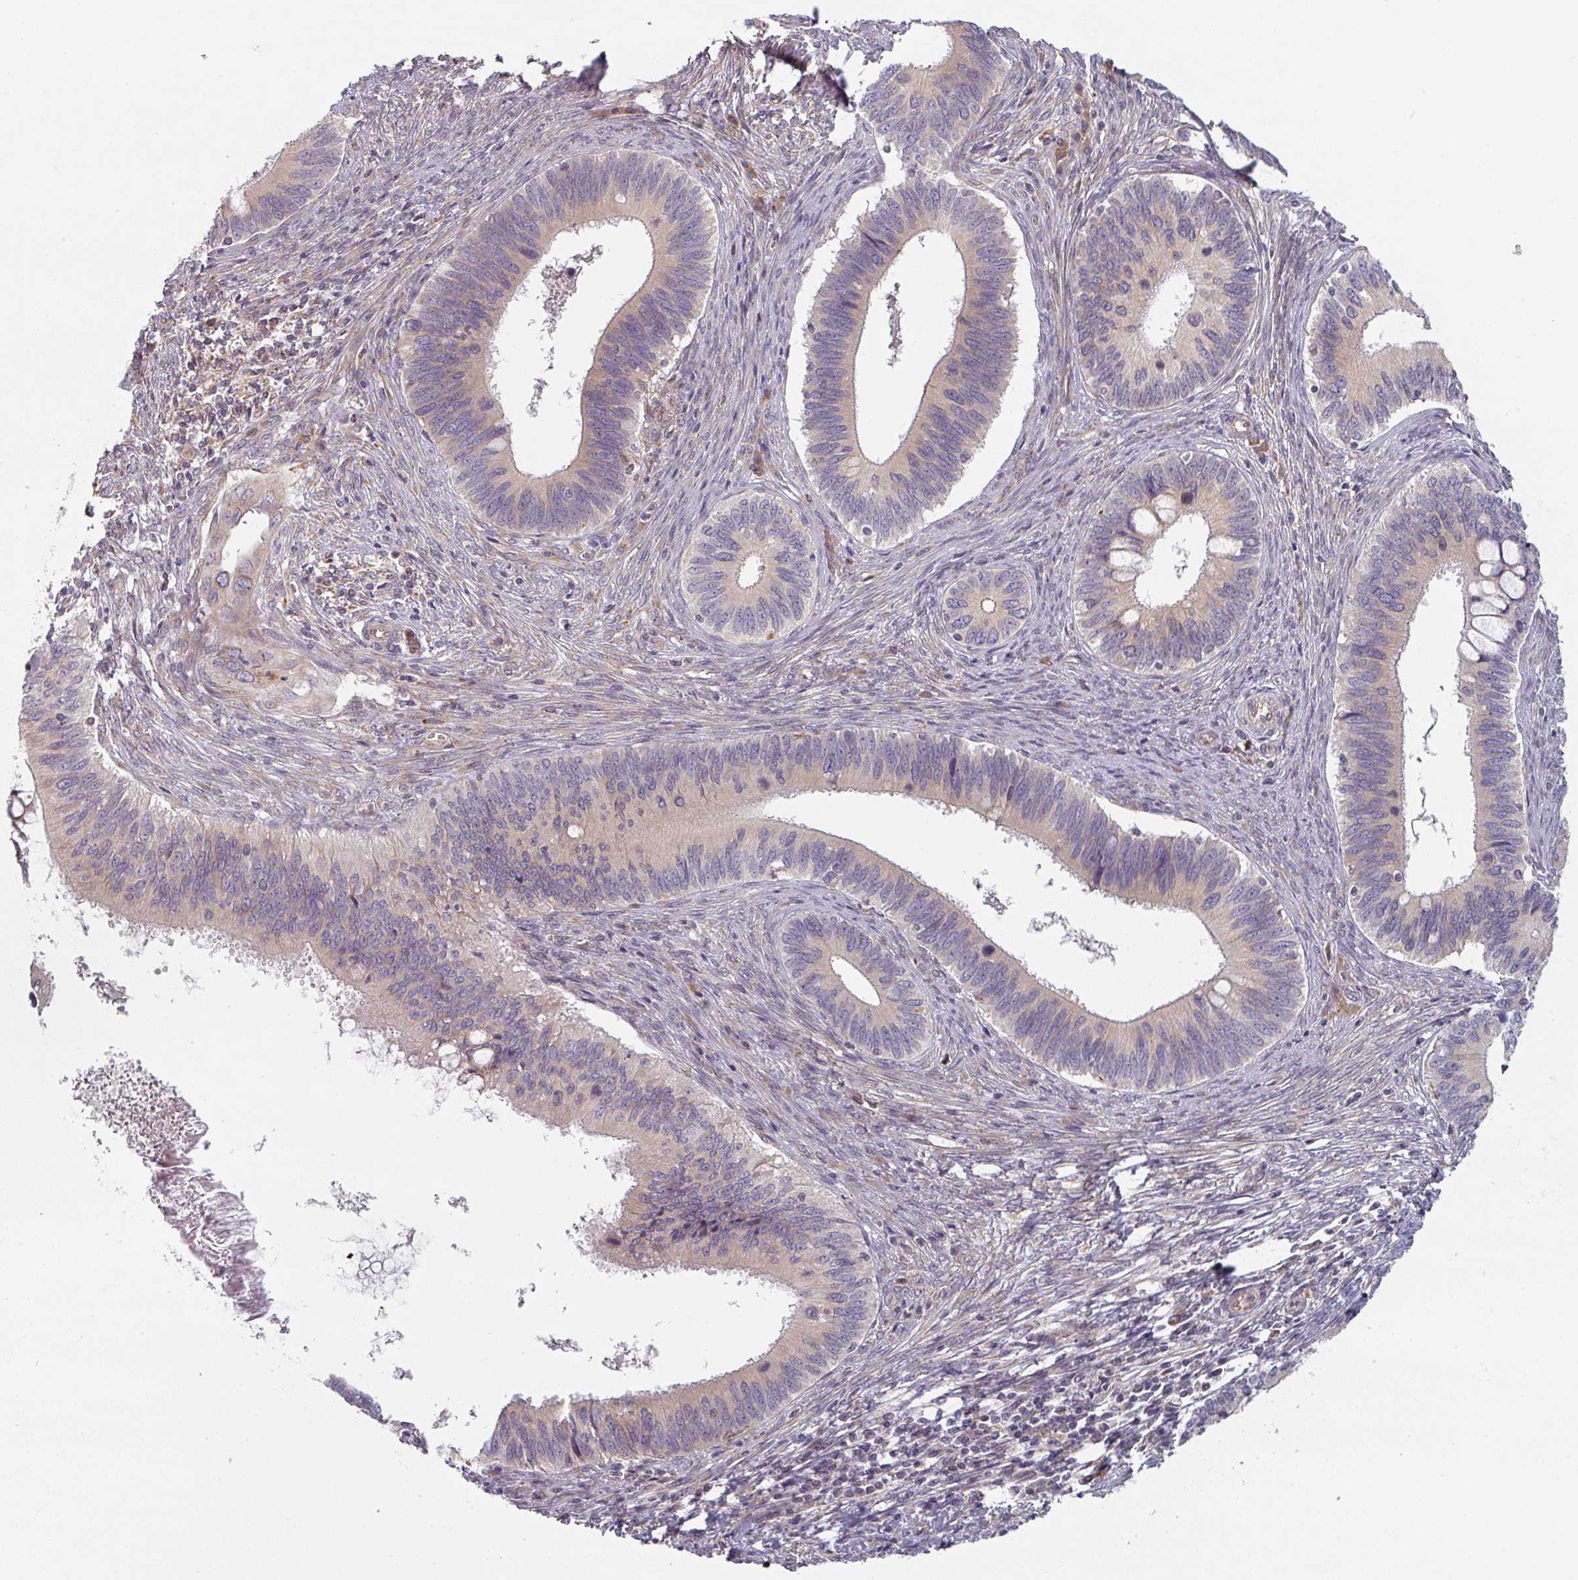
{"staining": {"intensity": "weak", "quantity": "<25%", "location": "cytoplasmic/membranous"}, "tissue": "cervical cancer", "cell_type": "Tumor cells", "image_type": "cancer", "snomed": [{"axis": "morphology", "description": "Adenocarcinoma, NOS"}, {"axis": "topography", "description": "Cervix"}], "caption": "Immunohistochemical staining of human cervical cancer (adenocarcinoma) demonstrates no significant staining in tumor cells.", "gene": "TAPT1", "patient": {"sex": "female", "age": 42}}